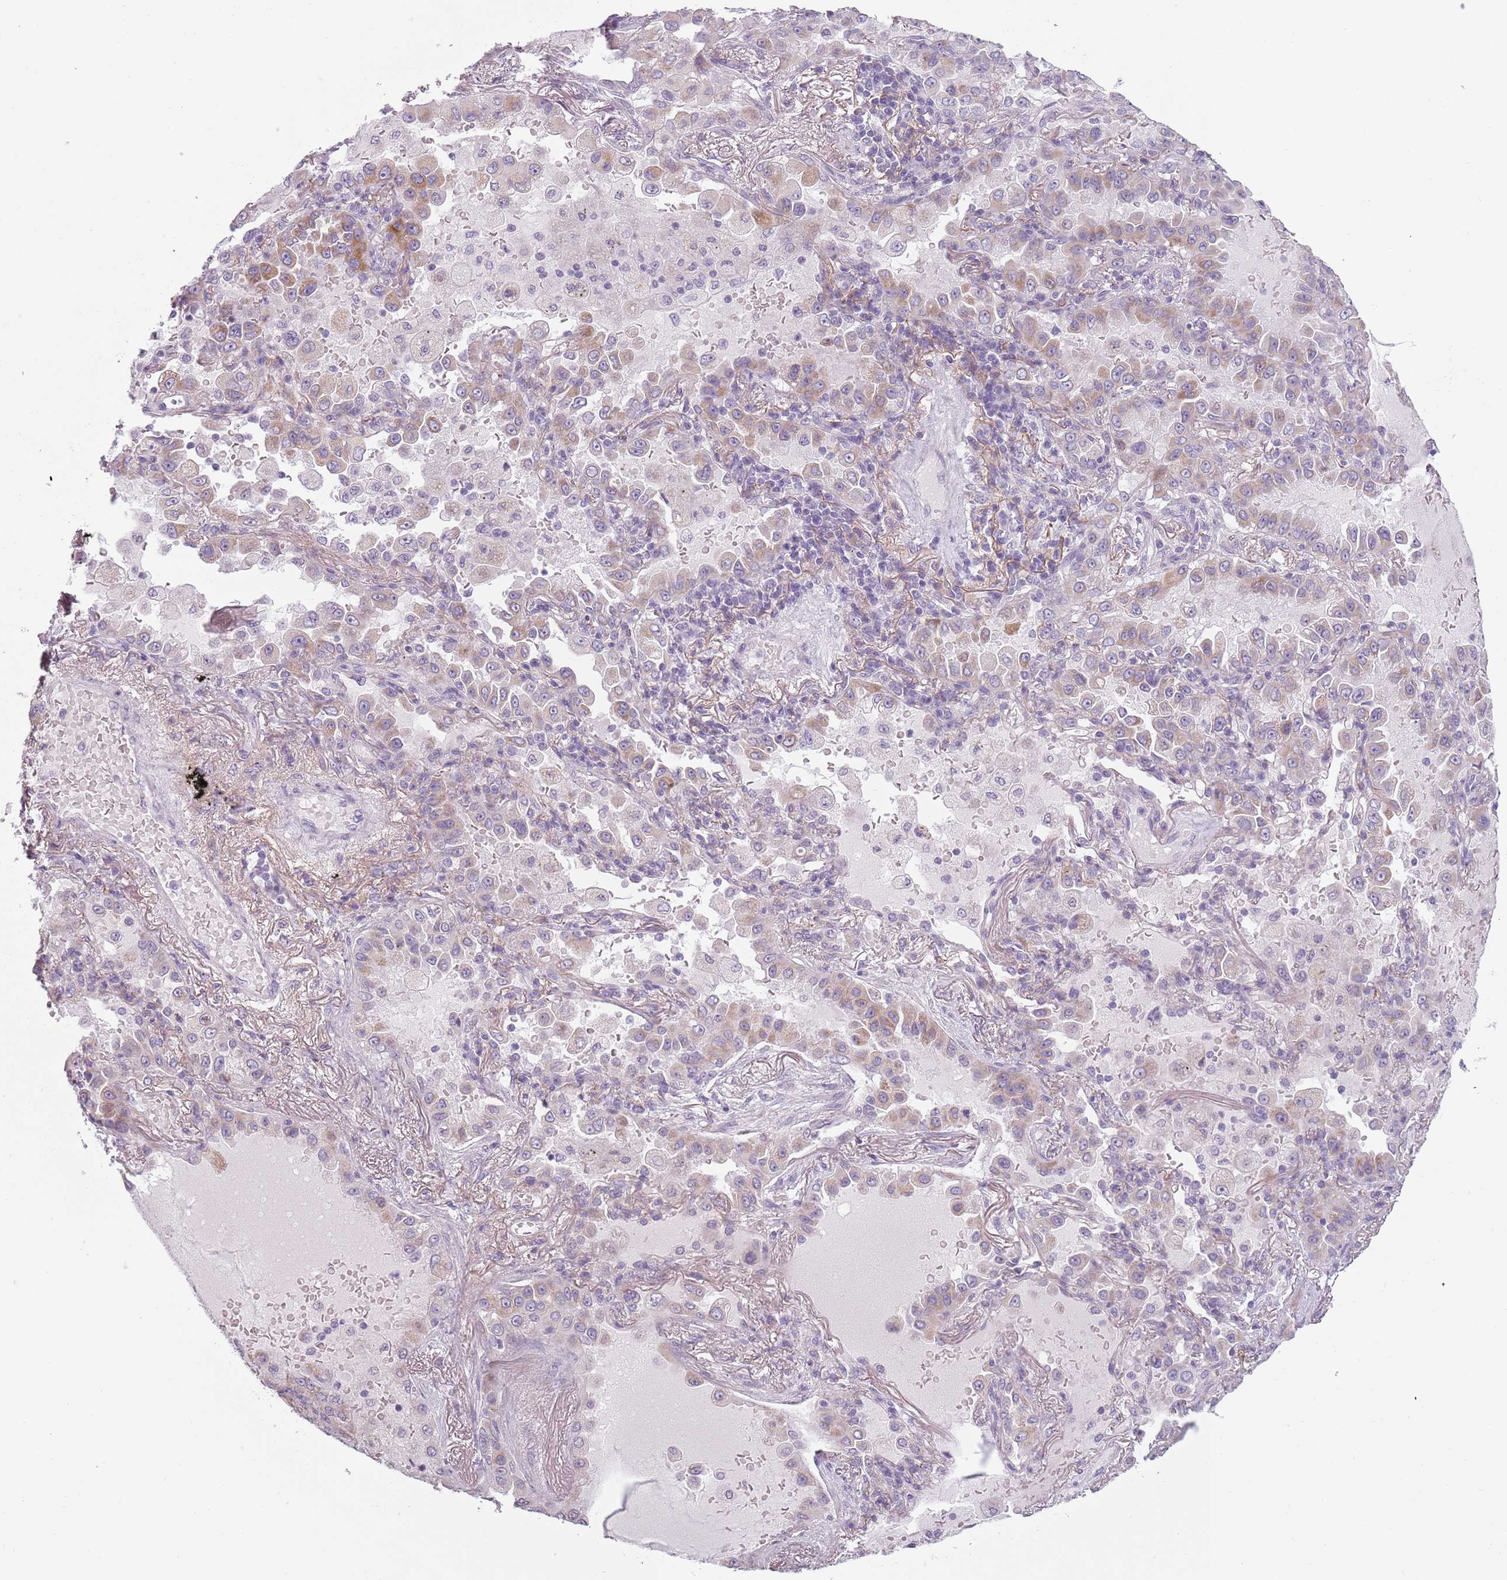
{"staining": {"intensity": "moderate", "quantity": "25%-75%", "location": "cytoplasmic/membranous"}, "tissue": "lung cancer", "cell_type": "Tumor cells", "image_type": "cancer", "snomed": [{"axis": "morphology", "description": "Squamous cell carcinoma, NOS"}, {"axis": "topography", "description": "Lung"}], "caption": "Protein staining by IHC shows moderate cytoplasmic/membranous positivity in about 25%-75% of tumor cells in lung squamous cell carcinoma.", "gene": "MEGF8", "patient": {"sex": "male", "age": 74}}